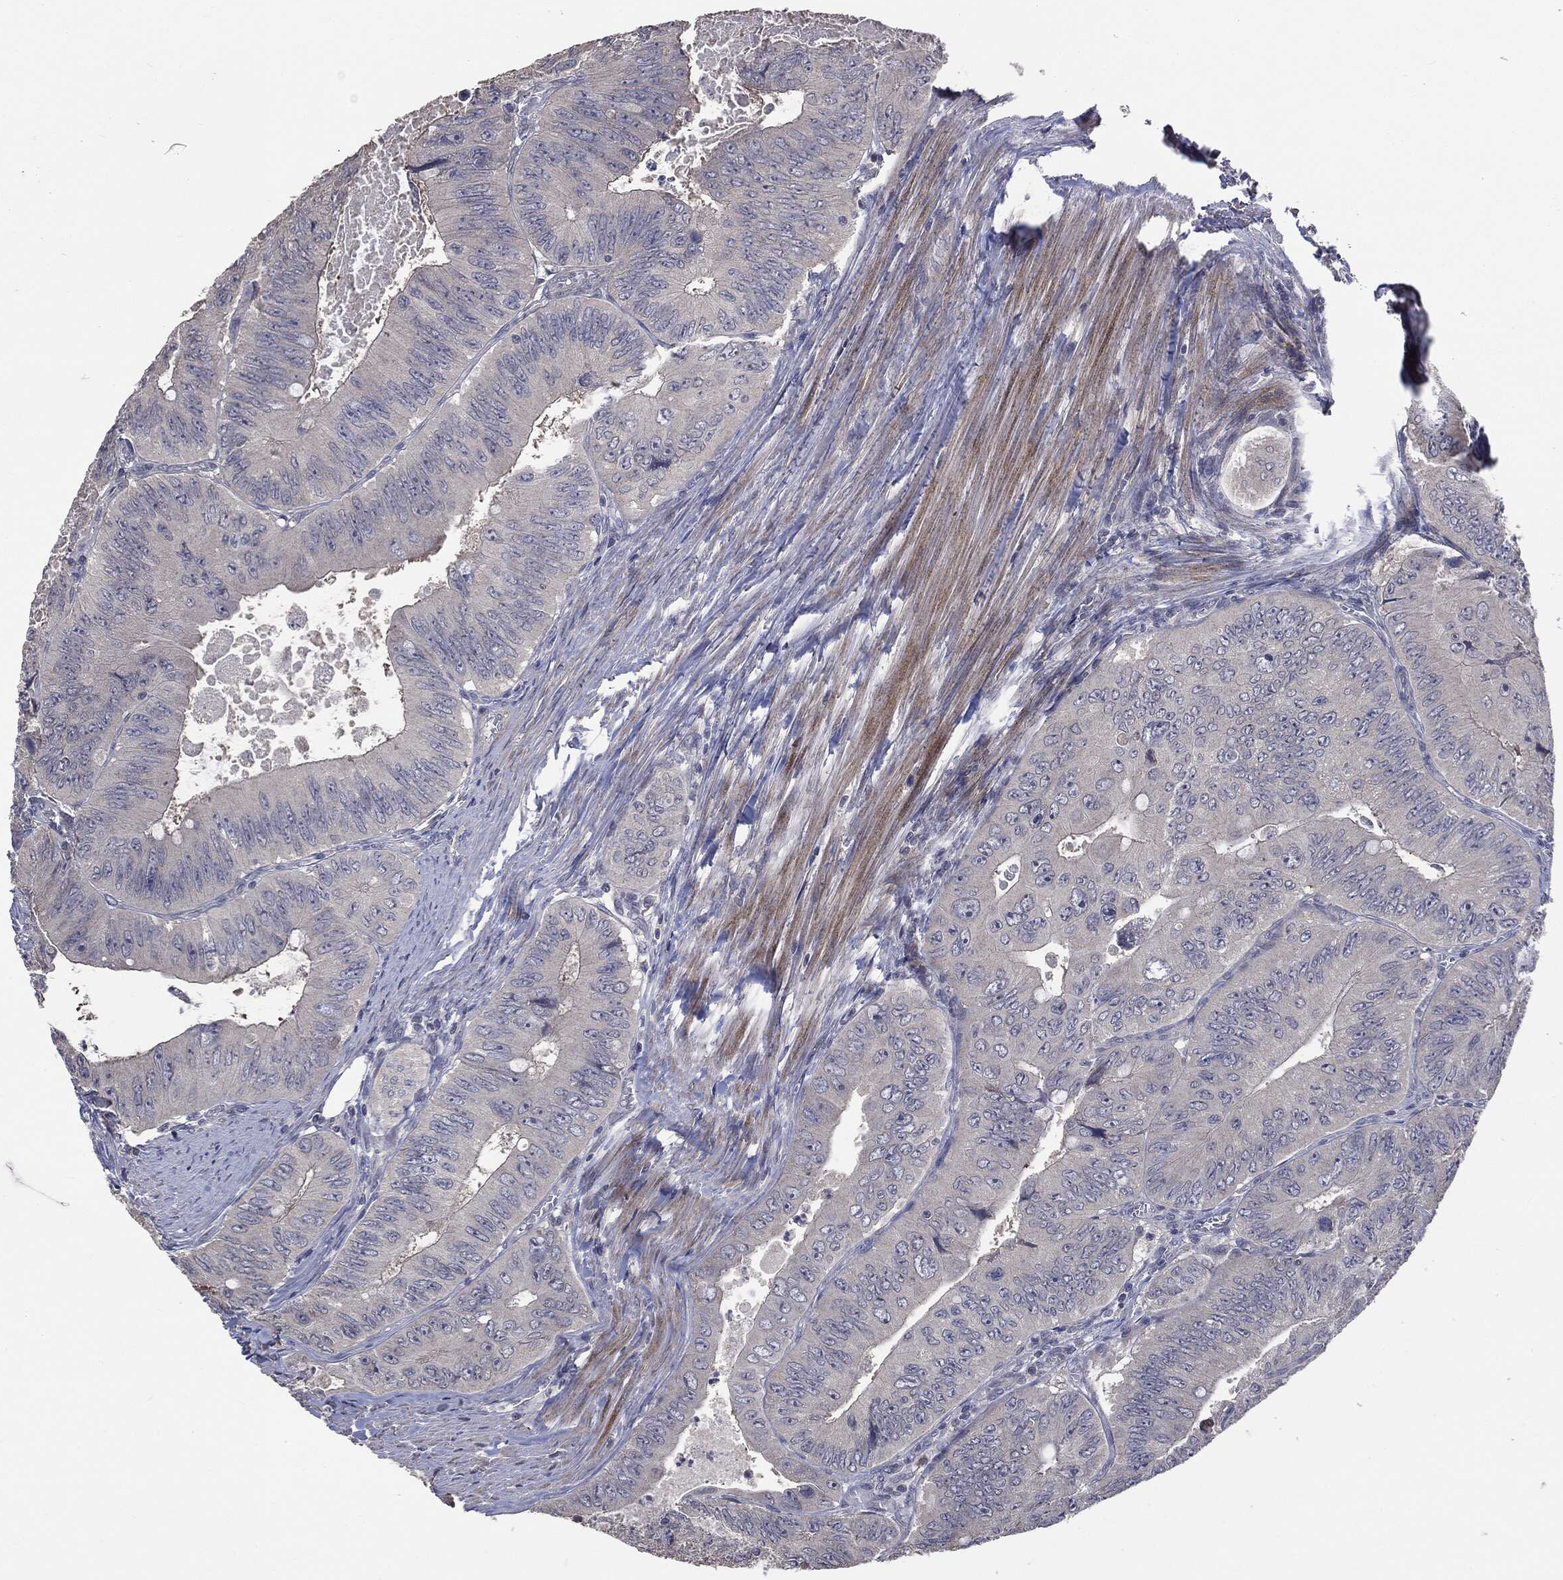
{"staining": {"intensity": "negative", "quantity": "none", "location": "none"}, "tissue": "colorectal cancer", "cell_type": "Tumor cells", "image_type": "cancer", "snomed": [{"axis": "morphology", "description": "Adenocarcinoma, NOS"}, {"axis": "topography", "description": "Colon"}], "caption": "Colorectal cancer was stained to show a protein in brown. There is no significant expression in tumor cells.", "gene": "MTOR", "patient": {"sex": "female", "age": 84}}